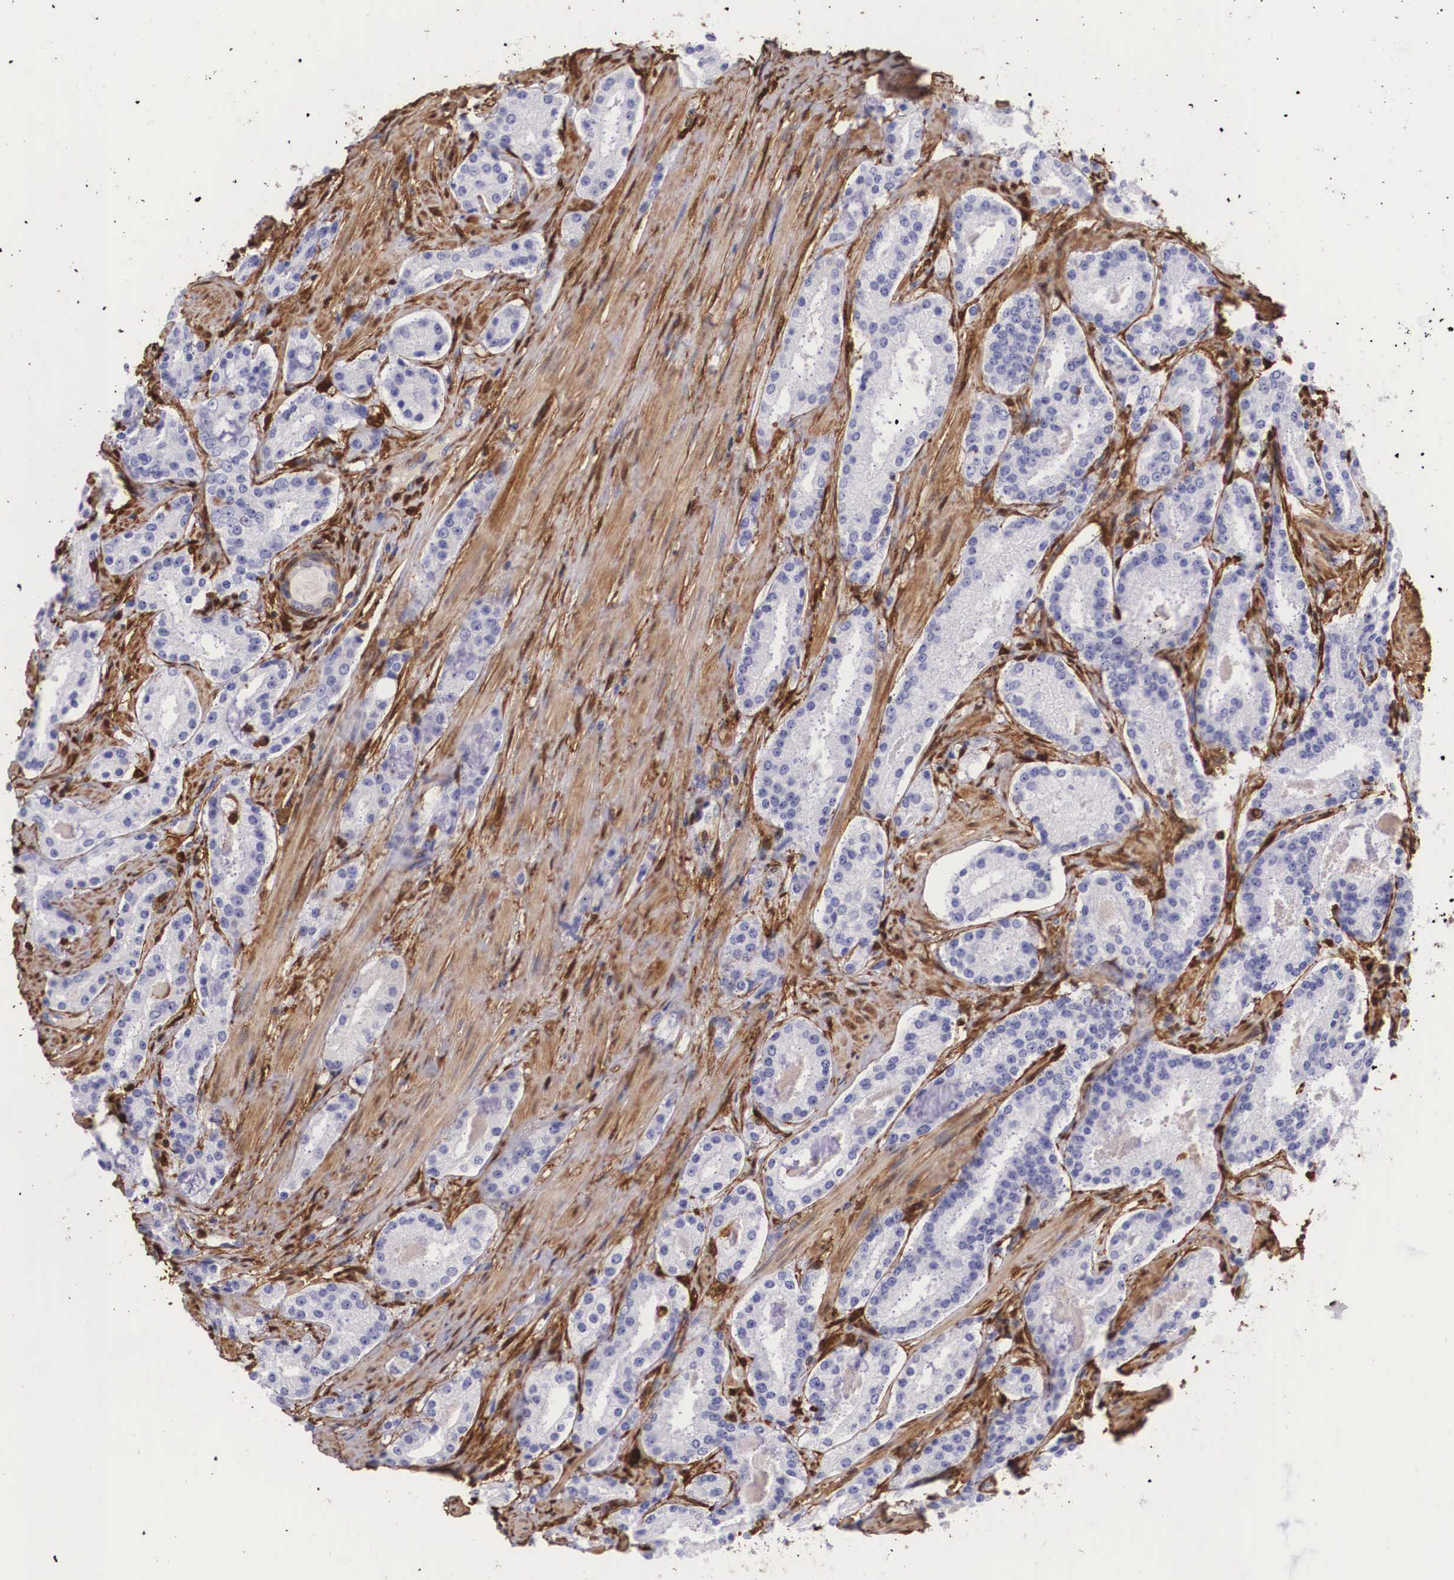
{"staining": {"intensity": "negative", "quantity": "none", "location": "none"}, "tissue": "prostate cancer", "cell_type": "Tumor cells", "image_type": "cancer", "snomed": [{"axis": "morphology", "description": "Adenocarcinoma, Medium grade"}, {"axis": "topography", "description": "Prostate"}], "caption": "DAB (3,3'-diaminobenzidine) immunohistochemical staining of prostate cancer (adenocarcinoma (medium-grade)) reveals no significant staining in tumor cells. (DAB (3,3'-diaminobenzidine) immunohistochemistry (IHC) with hematoxylin counter stain).", "gene": "LGALS1", "patient": {"sex": "male", "age": 72}}